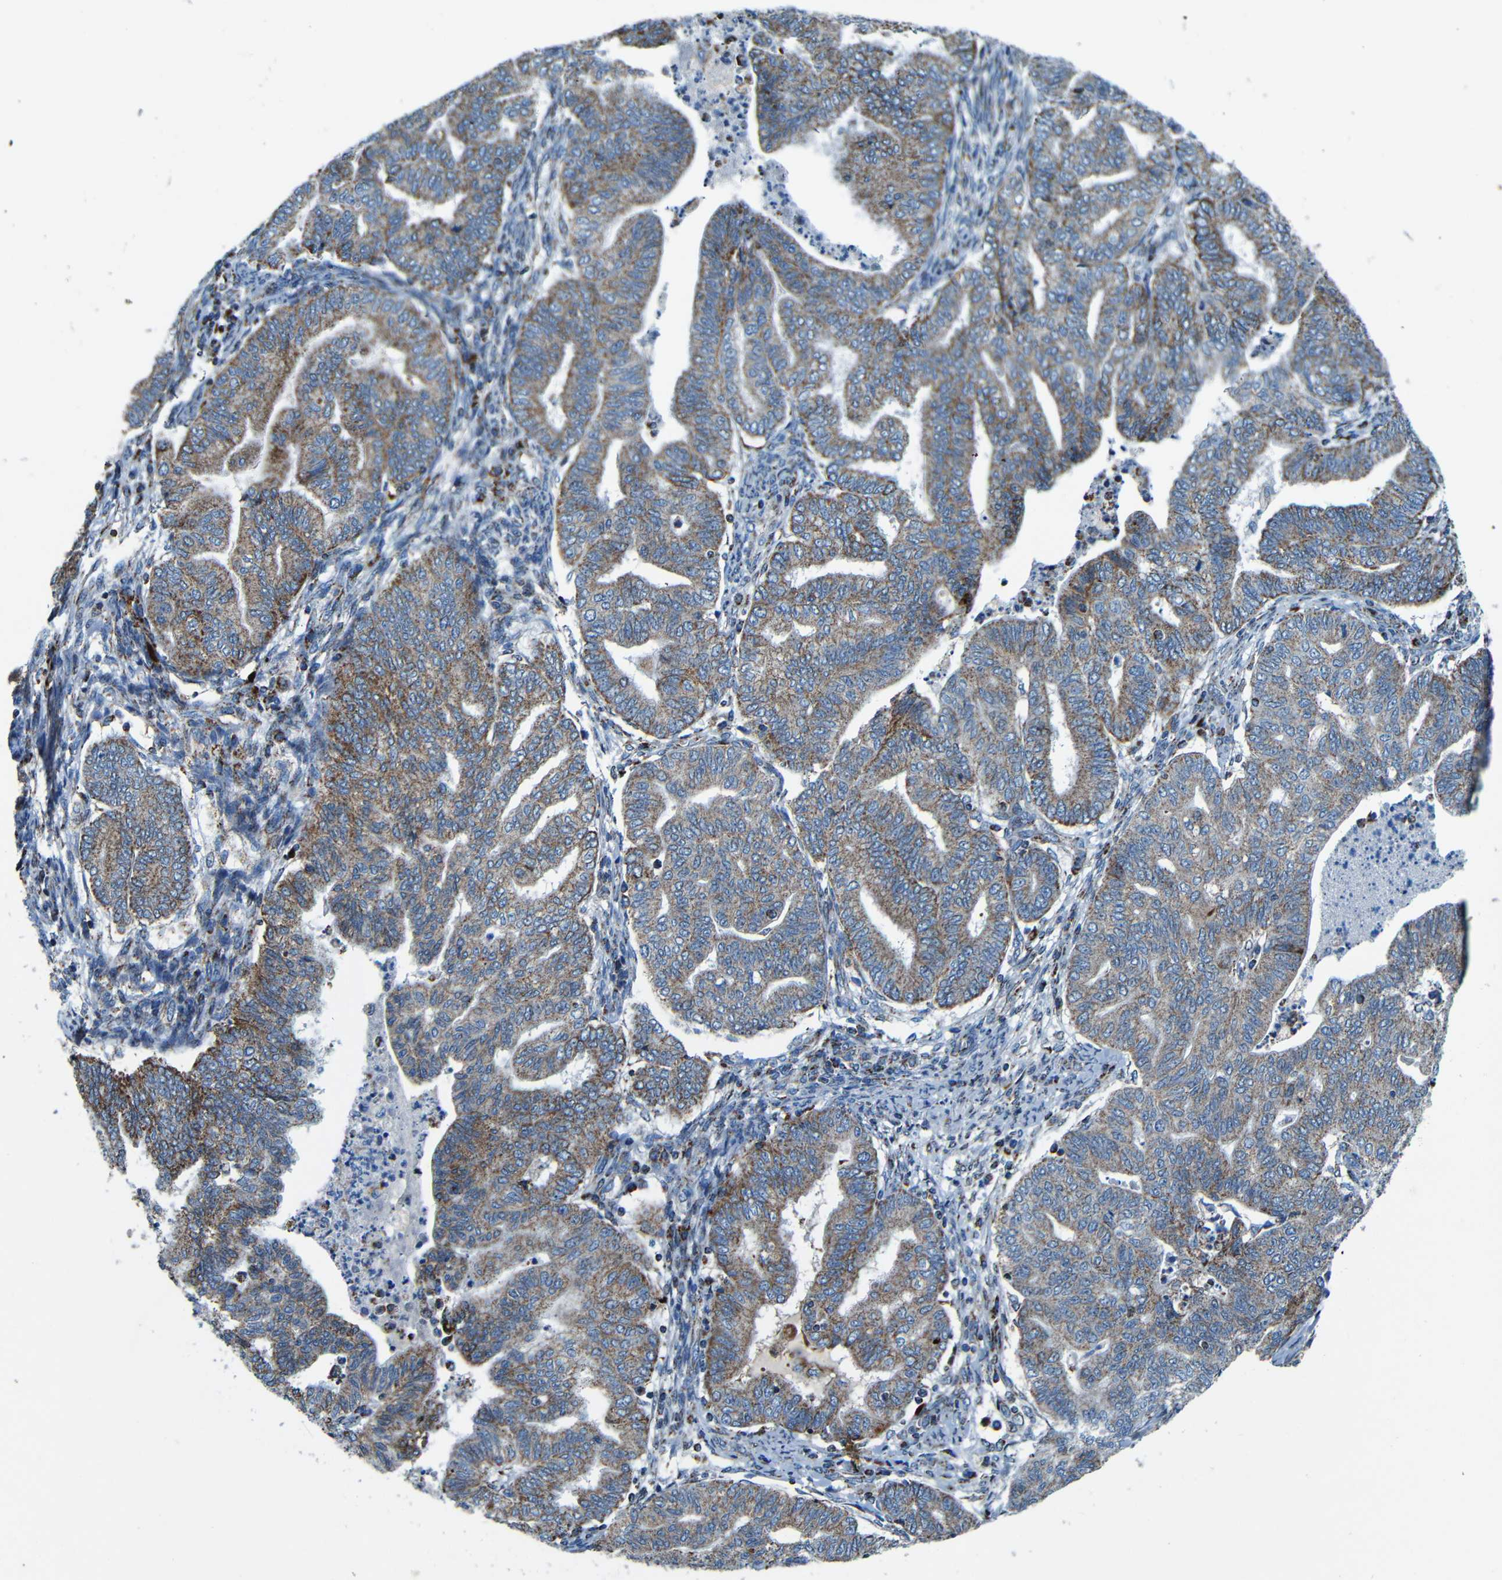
{"staining": {"intensity": "moderate", "quantity": ">75%", "location": "cytoplasmic/membranous"}, "tissue": "endometrial cancer", "cell_type": "Tumor cells", "image_type": "cancer", "snomed": [{"axis": "morphology", "description": "Adenocarcinoma, NOS"}, {"axis": "topography", "description": "Endometrium"}], "caption": "High-power microscopy captured an IHC micrograph of endometrial cancer, revealing moderate cytoplasmic/membranous positivity in about >75% of tumor cells. (brown staining indicates protein expression, while blue staining denotes nuclei).", "gene": "WSCD2", "patient": {"sex": "female", "age": 79}}